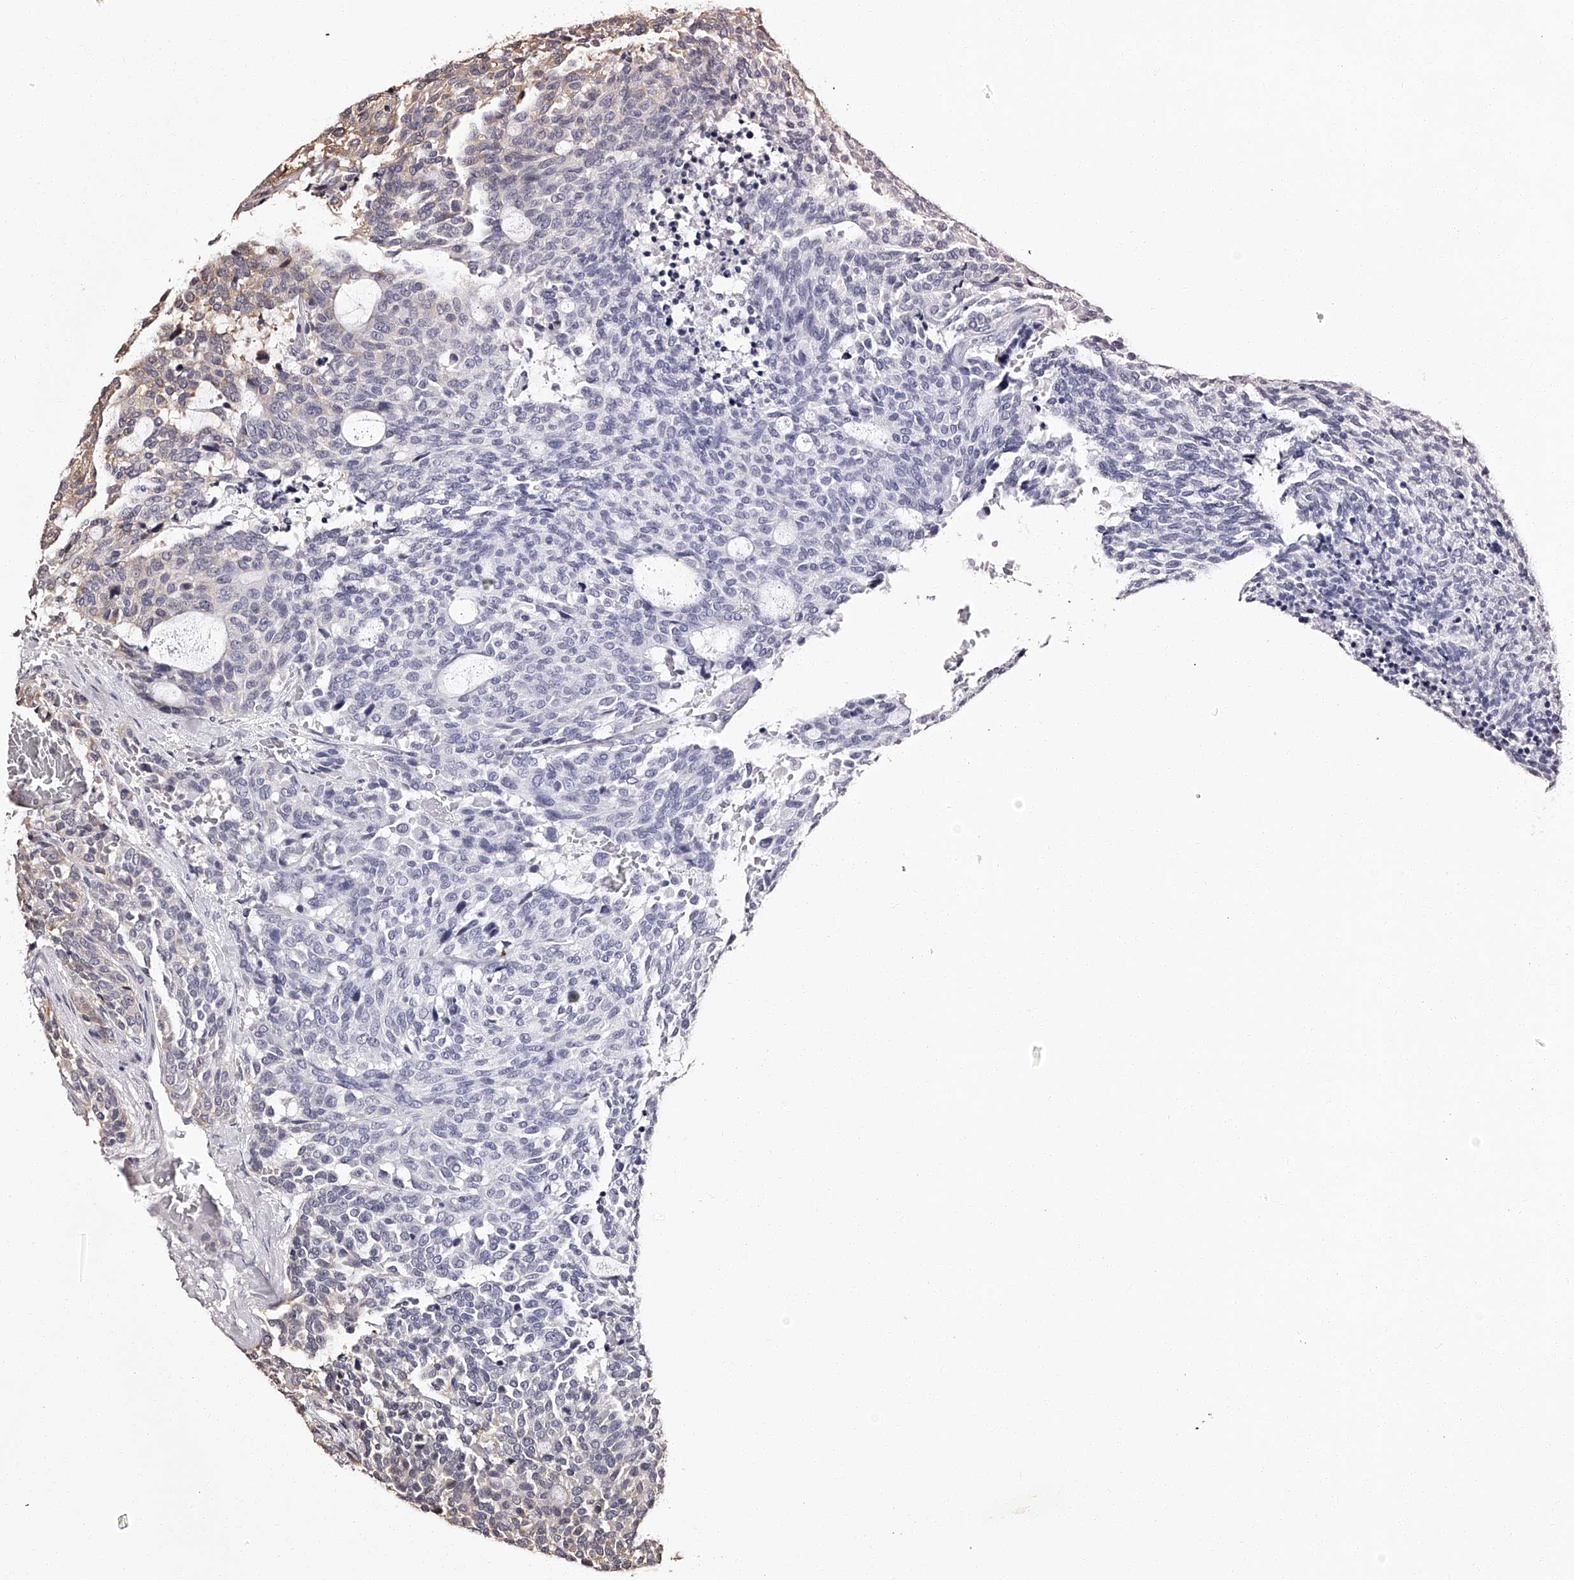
{"staining": {"intensity": "moderate", "quantity": "25%-75%", "location": "cytoplasmic/membranous"}, "tissue": "carcinoid", "cell_type": "Tumor cells", "image_type": "cancer", "snomed": [{"axis": "morphology", "description": "Carcinoid, malignant, NOS"}, {"axis": "topography", "description": "Pancreas"}], "caption": "Brown immunohistochemical staining in carcinoid displays moderate cytoplasmic/membranous positivity in about 25%-75% of tumor cells.", "gene": "RSC1A1", "patient": {"sex": "female", "age": 54}}